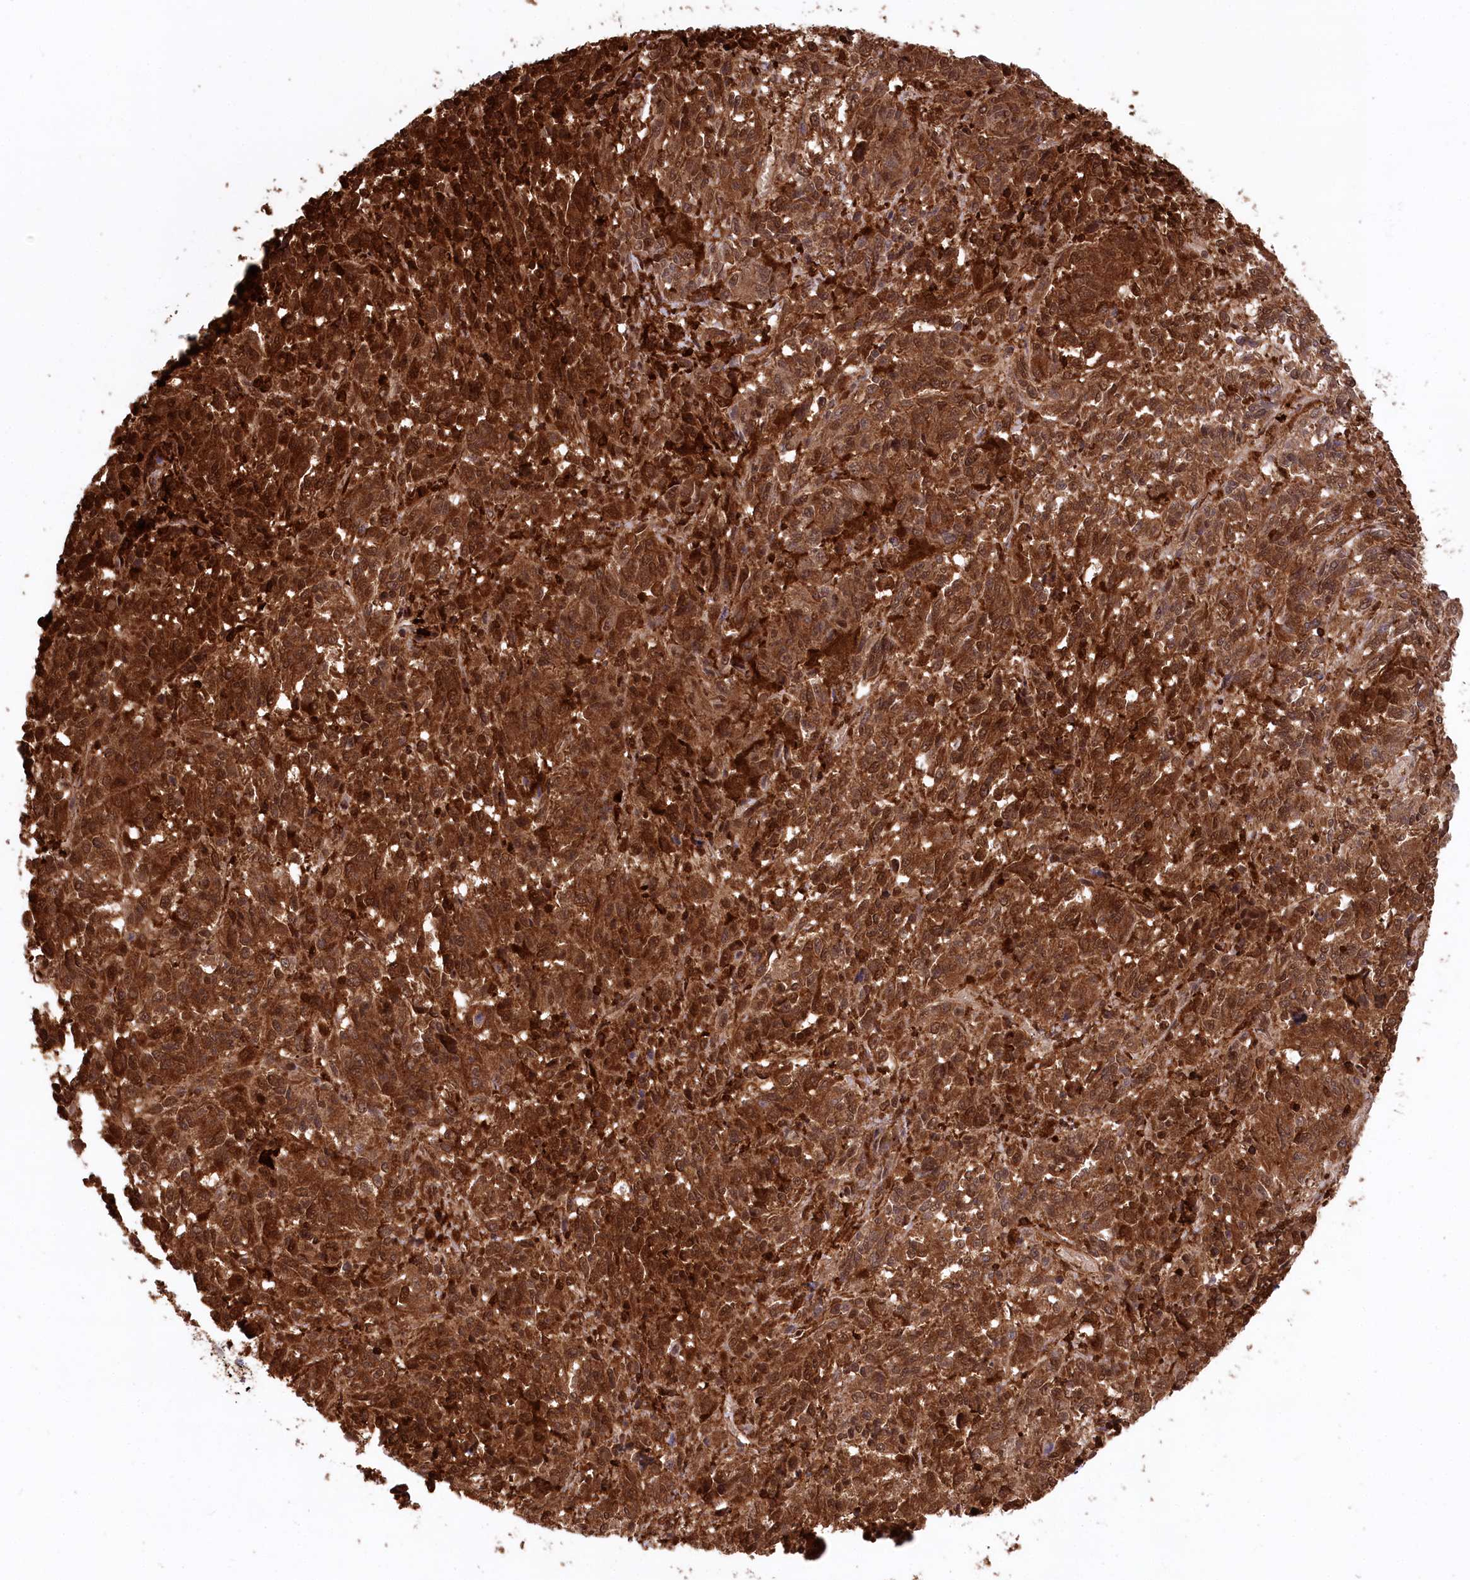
{"staining": {"intensity": "strong", "quantity": ">75%", "location": "cytoplasmic/membranous,nuclear"}, "tissue": "melanoma", "cell_type": "Tumor cells", "image_type": "cancer", "snomed": [{"axis": "morphology", "description": "Malignant melanoma, Metastatic site"}, {"axis": "topography", "description": "Lung"}], "caption": "Immunohistochemical staining of malignant melanoma (metastatic site) displays high levels of strong cytoplasmic/membranous and nuclear protein expression in approximately >75% of tumor cells.", "gene": "LSG1", "patient": {"sex": "male", "age": 64}}